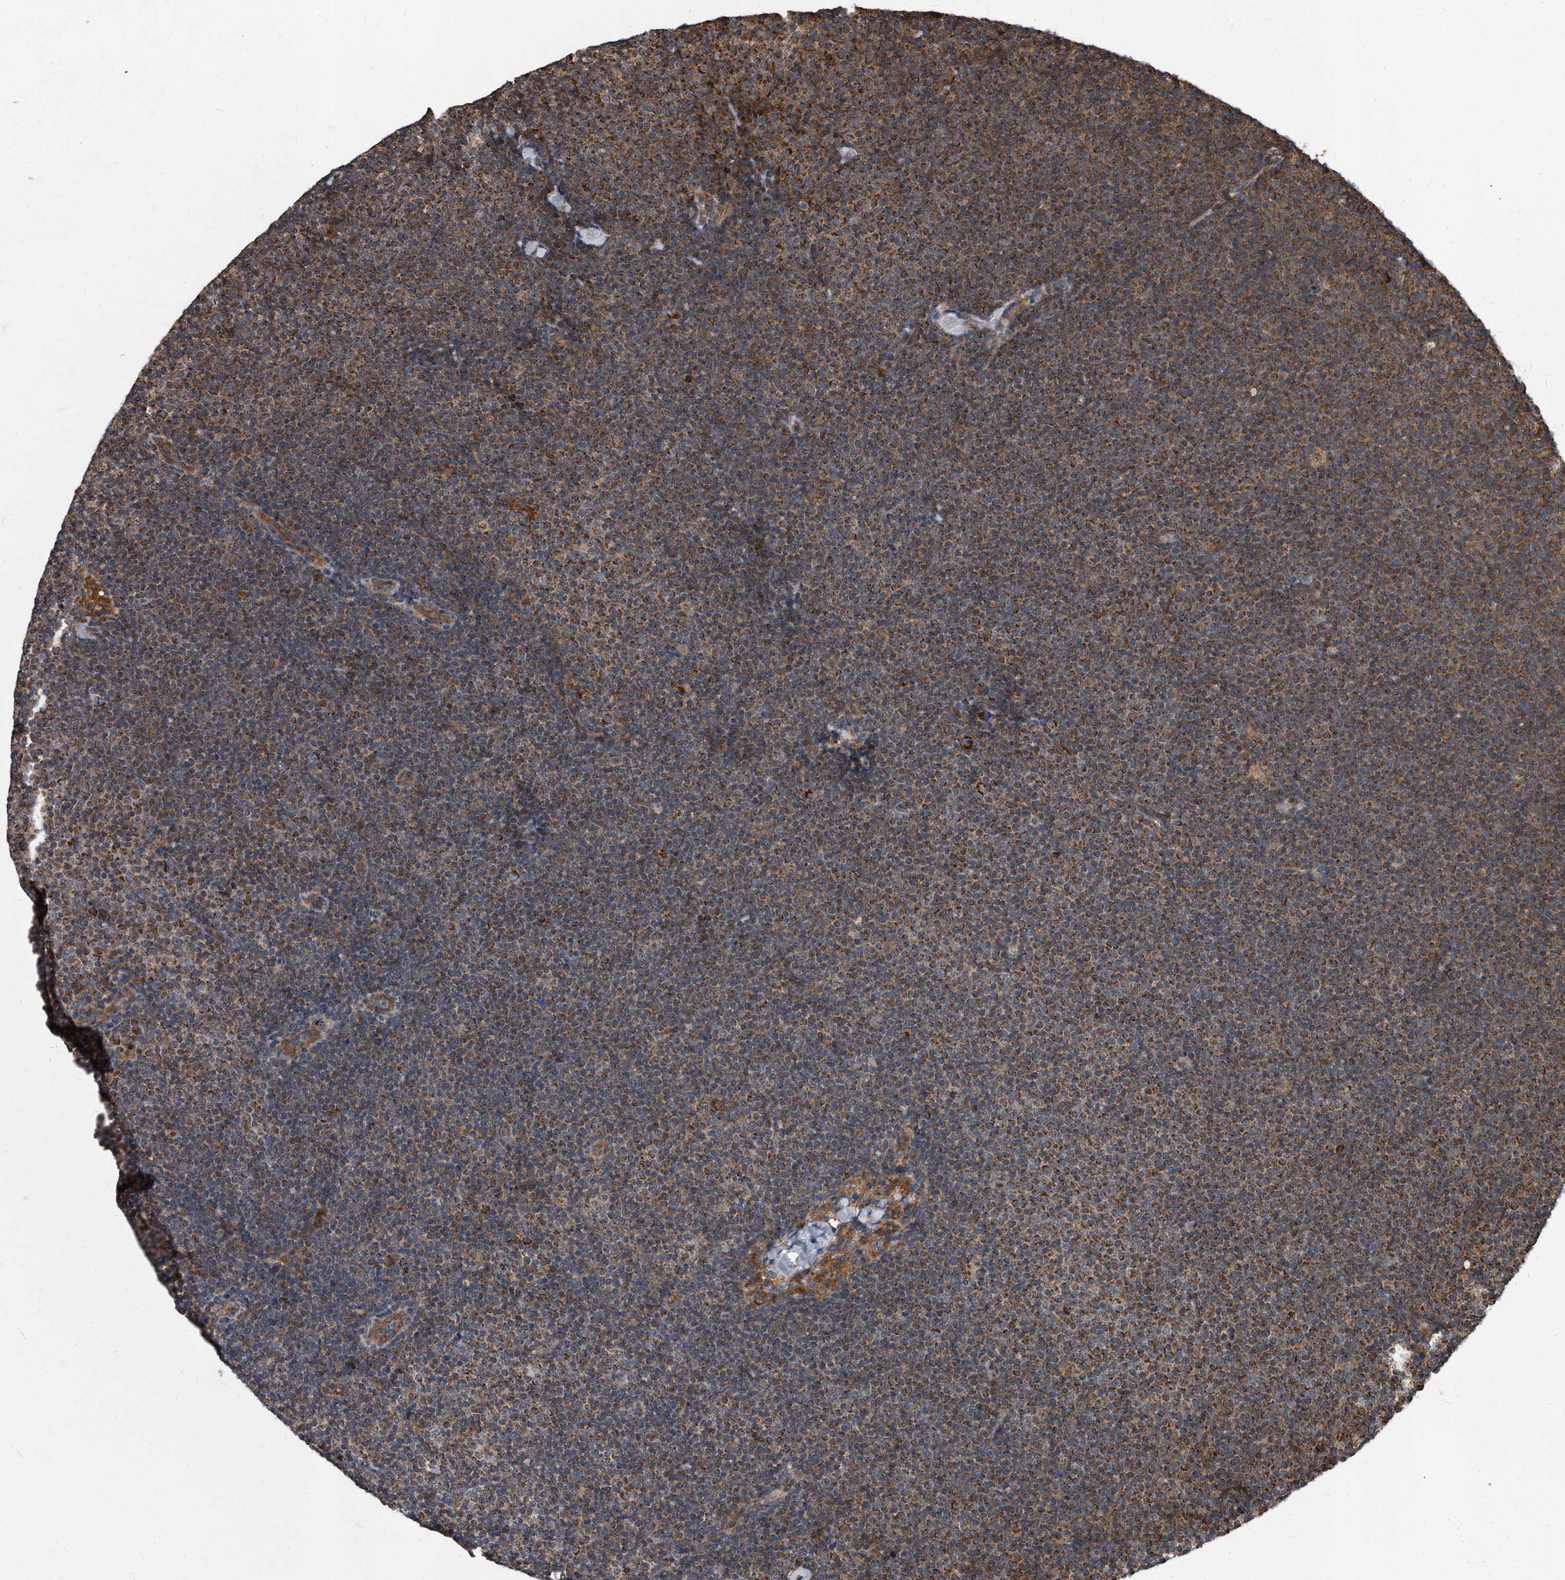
{"staining": {"intensity": "moderate", "quantity": ">75%", "location": "cytoplasmic/membranous"}, "tissue": "lymphoma", "cell_type": "Tumor cells", "image_type": "cancer", "snomed": [{"axis": "morphology", "description": "Malignant lymphoma, non-Hodgkin's type, Low grade"}, {"axis": "topography", "description": "Lymph node"}], "caption": "IHC (DAB (3,3'-diaminobenzidine)) staining of lymphoma exhibits moderate cytoplasmic/membranous protein staining in approximately >75% of tumor cells.", "gene": "FAM136A", "patient": {"sex": "female", "age": 53}}